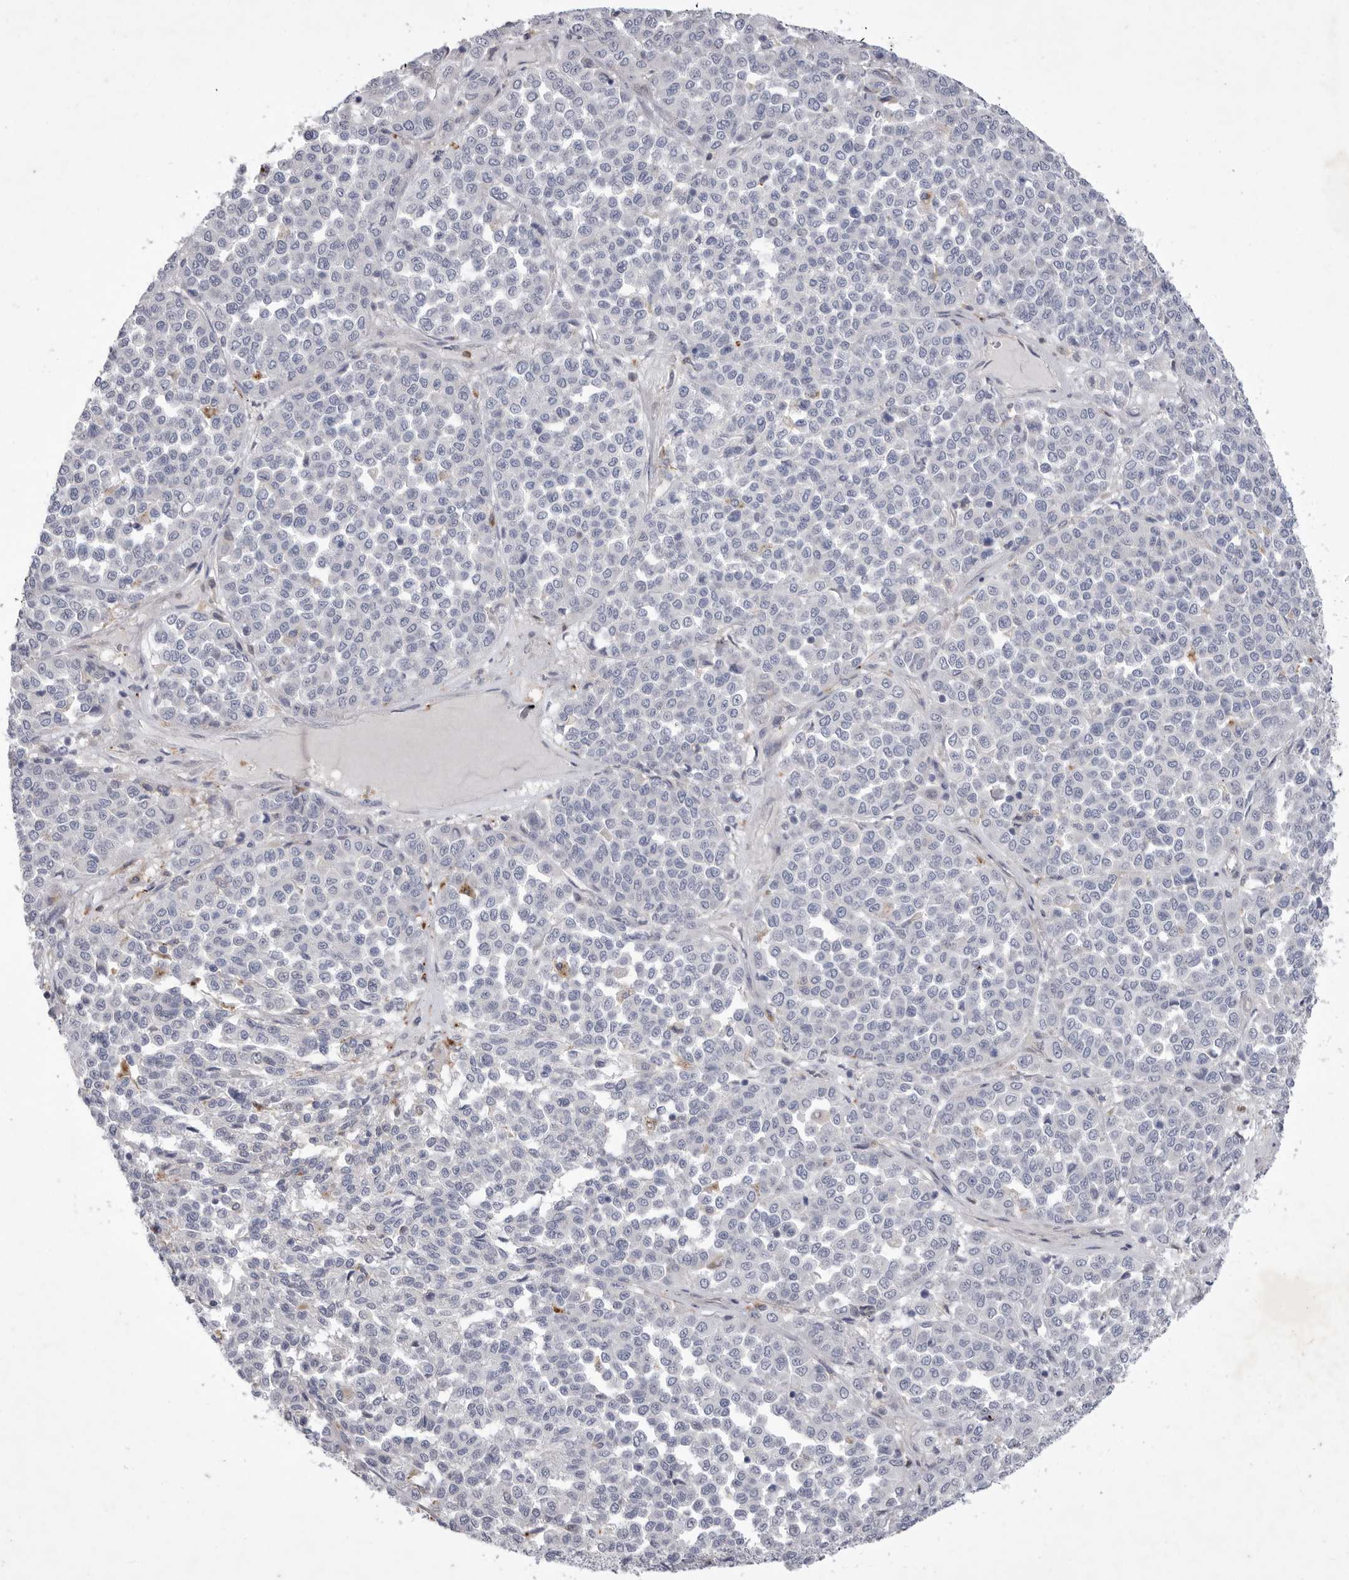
{"staining": {"intensity": "negative", "quantity": "none", "location": "none"}, "tissue": "melanoma", "cell_type": "Tumor cells", "image_type": "cancer", "snomed": [{"axis": "morphology", "description": "Malignant melanoma, Metastatic site"}, {"axis": "topography", "description": "Pancreas"}], "caption": "Immunohistochemistry (IHC) photomicrograph of human melanoma stained for a protein (brown), which exhibits no staining in tumor cells.", "gene": "SIGLEC10", "patient": {"sex": "female", "age": 30}}